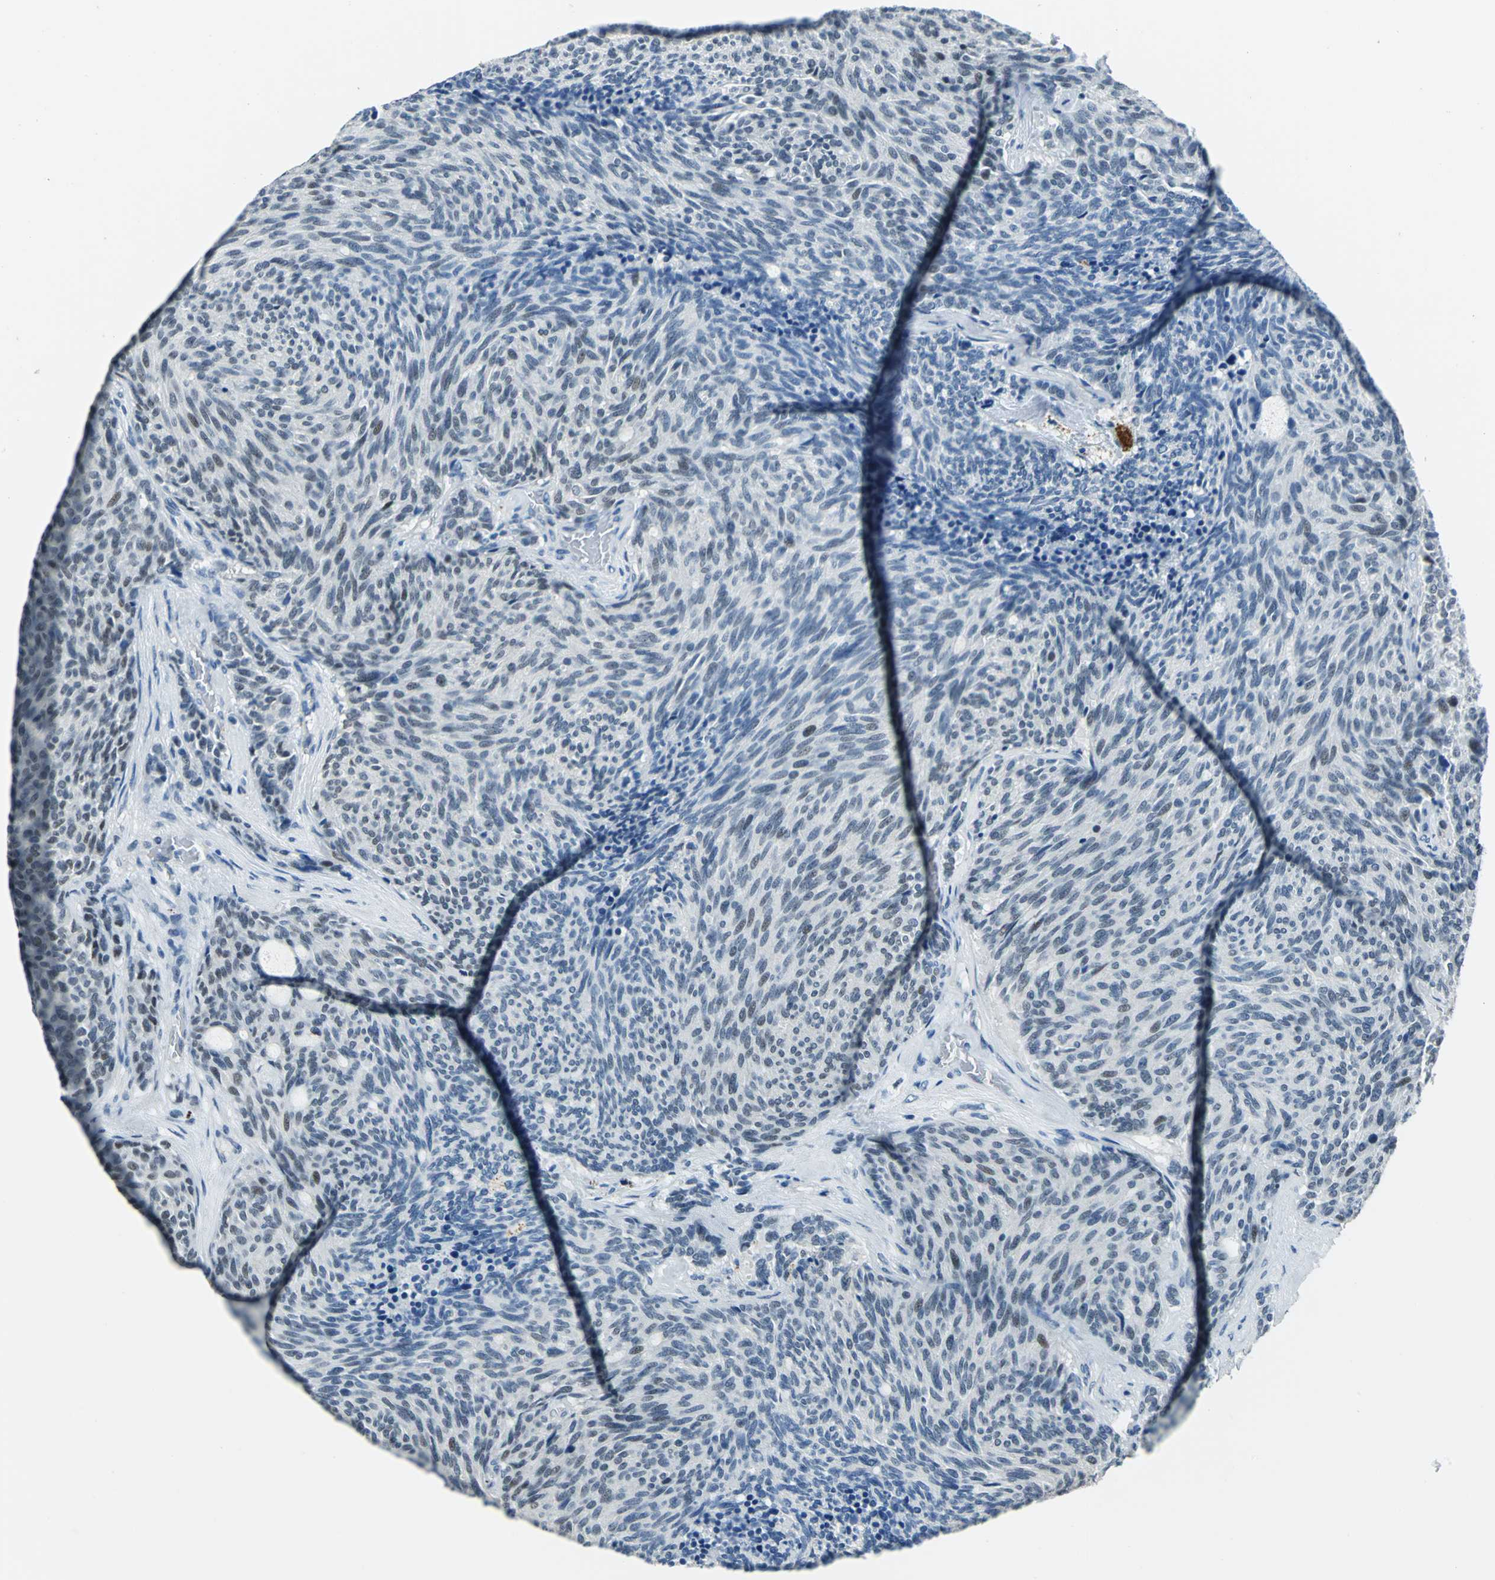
{"staining": {"intensity": "weak", "quantity": "<25%", "location": "nuclear"}, "tissue": "carcinoid", "cell_type": "Tumor cells", "image_type": "cancer", "snomed": [{"axis": "morphology", "description": "Carcinoid, malignant, NOS"}, {"axis": "topography", "description": "Pancreas"}], "caption": "Carcinoid stained for a protein using immunohistochemistry (IHC) shows no expression tumor cells.", "gene": "RAD17", "patient": {"sex": "female", "age": 54}}